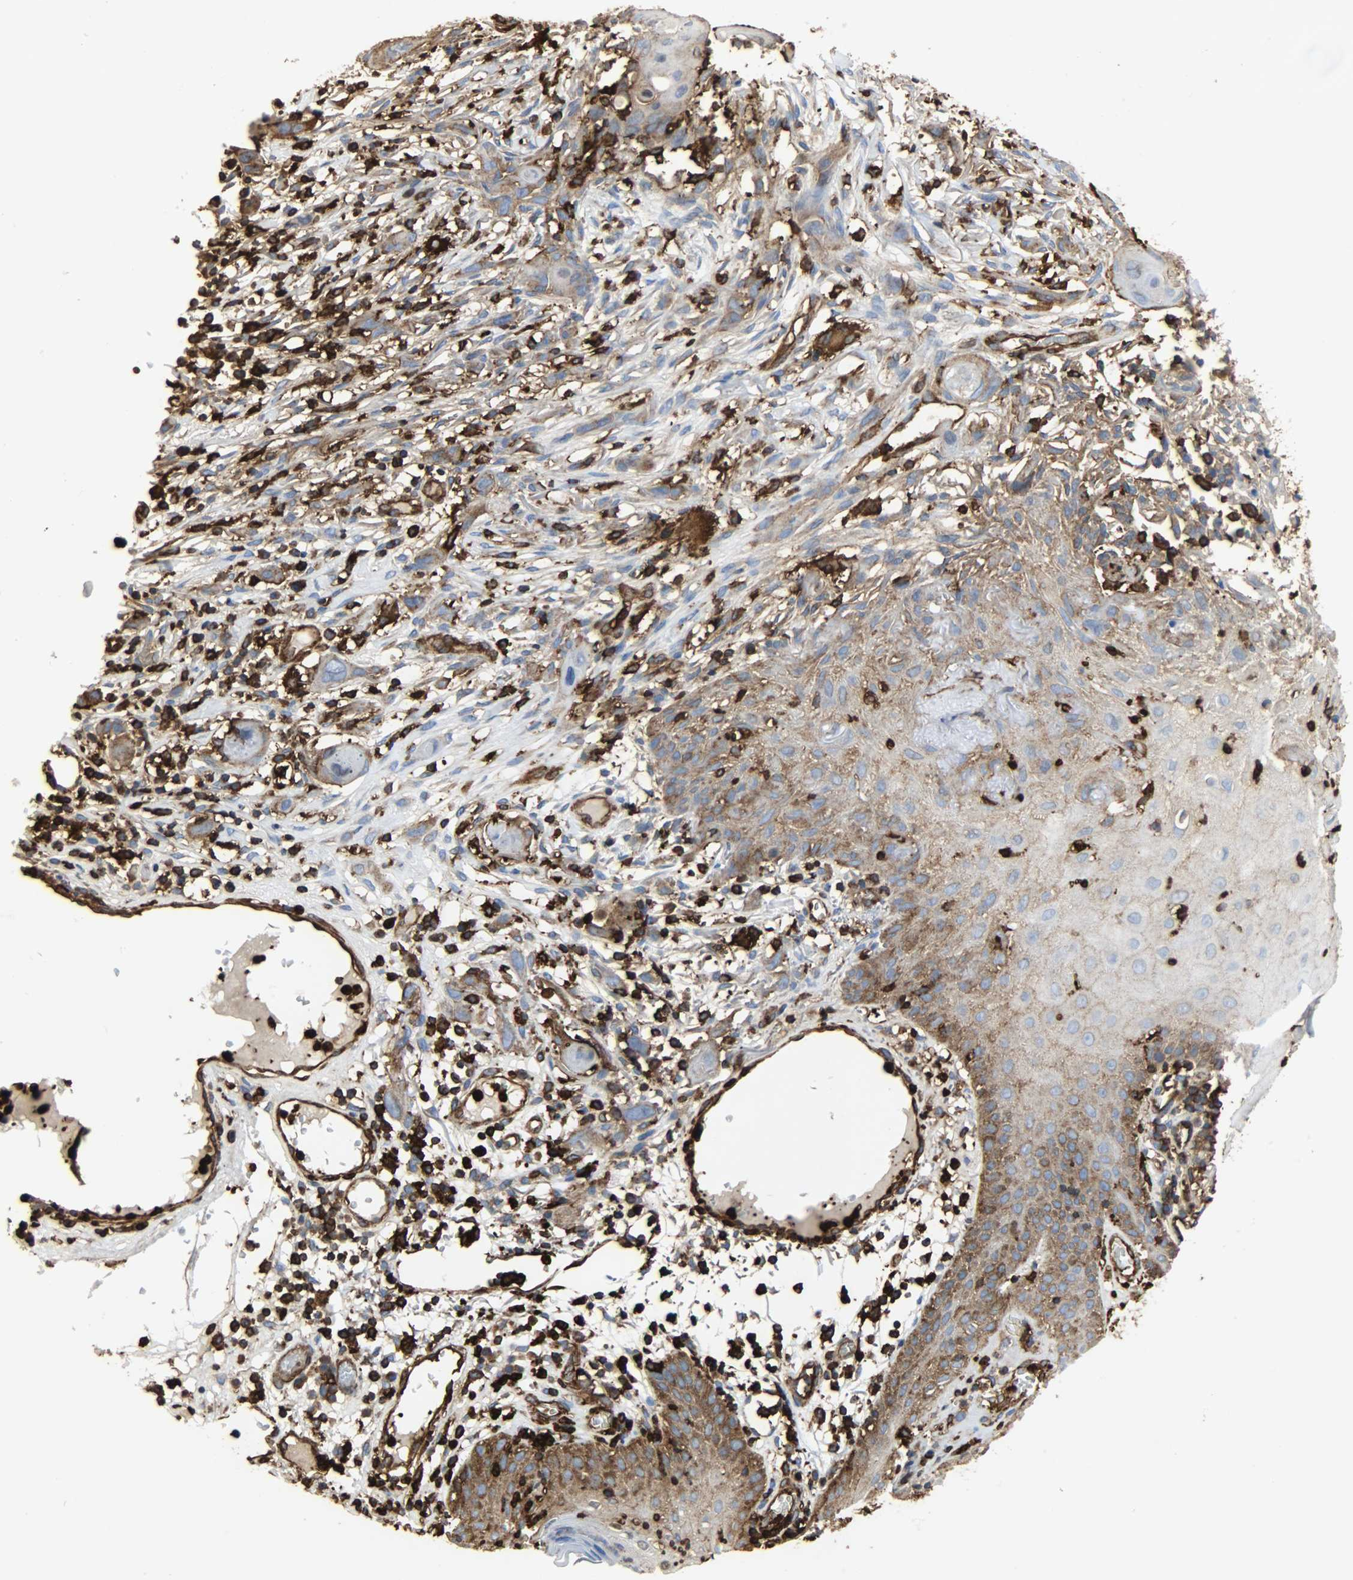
{"staining": {"intensity": "strong", "quantity": ">75%", "location": "cytoplasmic/membranous"}, "tissue": "skin cancer", "cell_type": "Tumor cells", "image_type": "cancer", "snomed": [{"axis": "morphology", "description": "Normal tissue, NOS"}, {"axis": "morphology", "description": "Squamous cell carcinoma, NOS"}, {"axis": "topography", "description": "Skin"}], "caption": "Brown immunohistochemical staining in human skin cancer exhibits strong cytoplasmic/membranous staining in about >75% of tumor cells.", "gene": "VASP", "patient": {"sex": "female", "age": 59}}